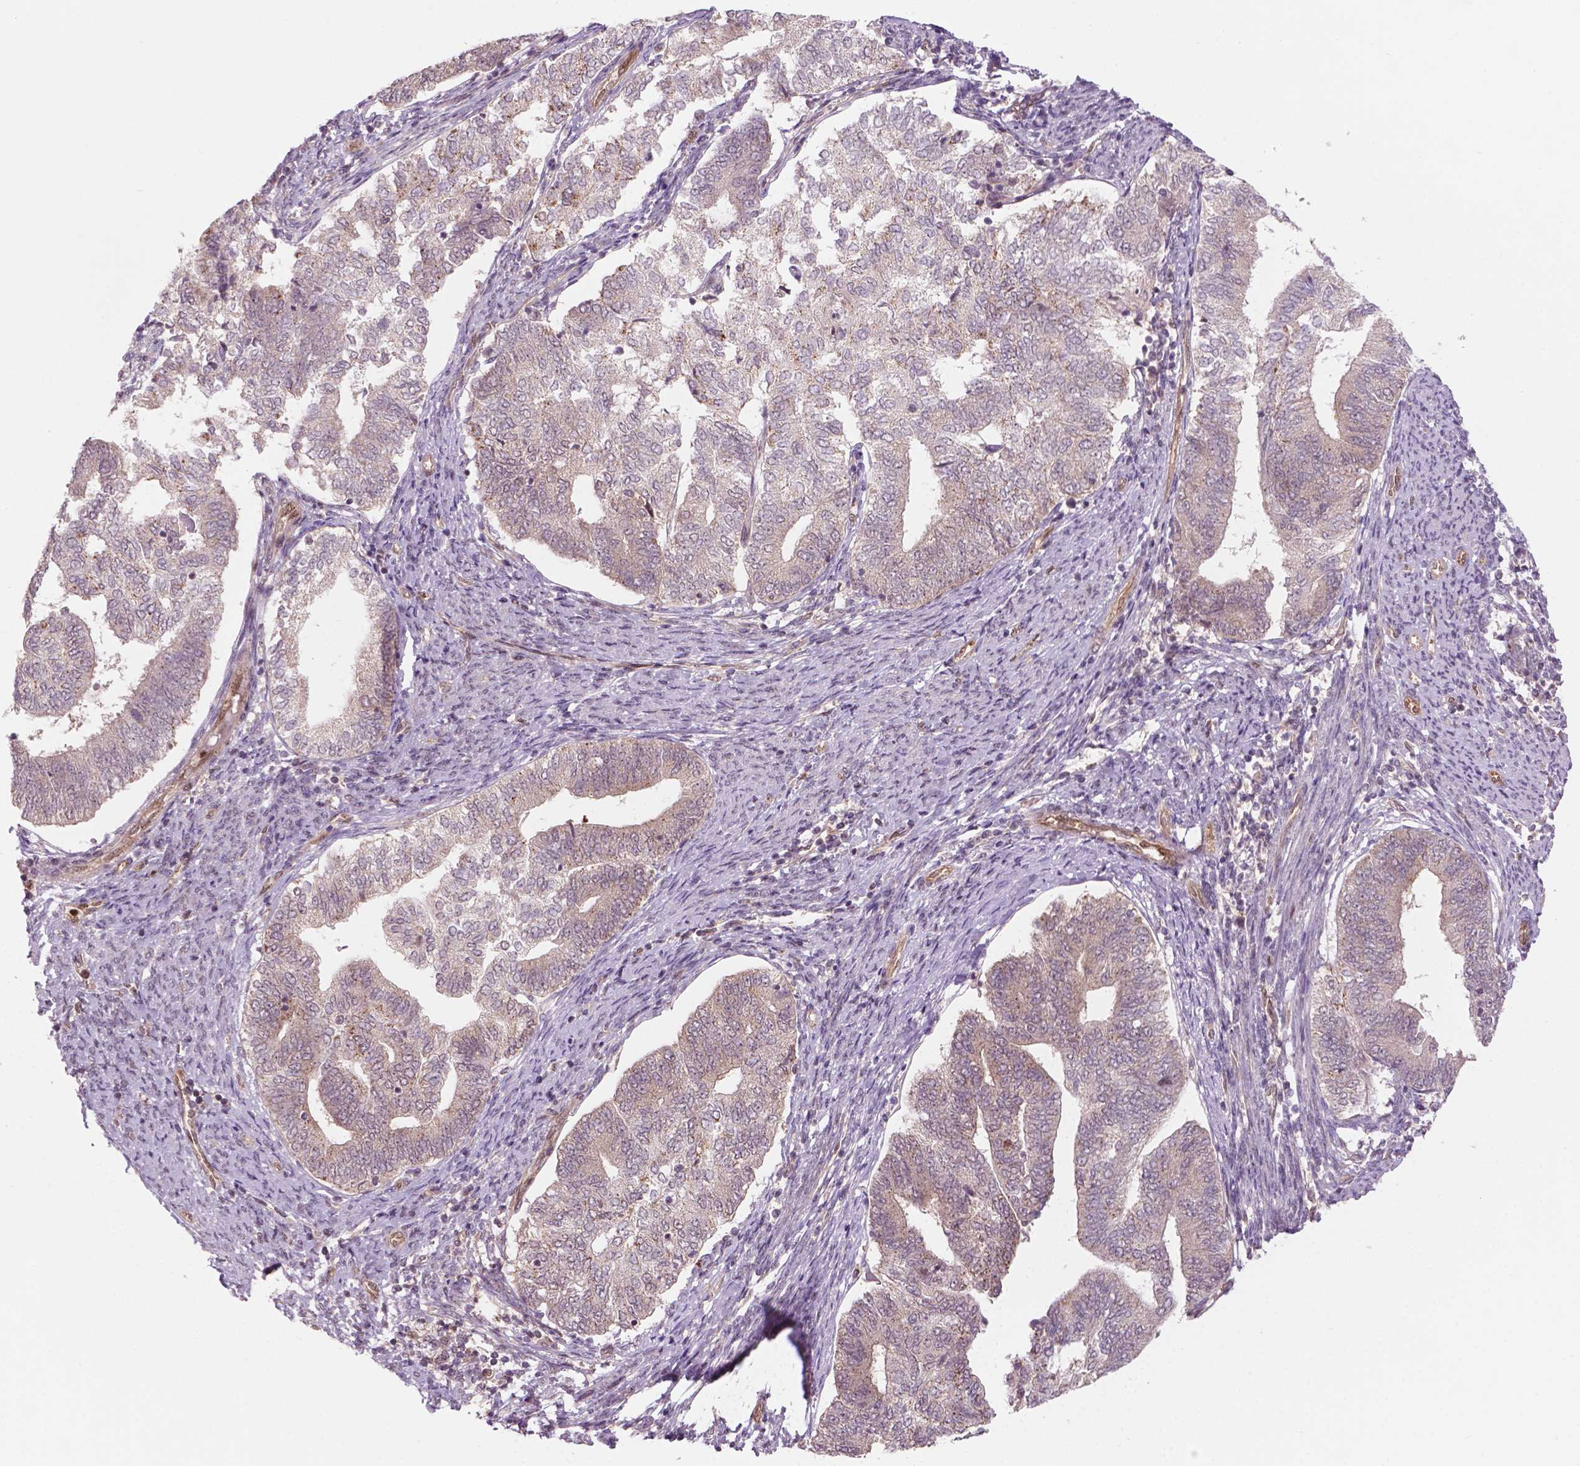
{"staining": {"intensity": "negative", "quantity": "none", "location": "none"}, "tissue": "endometrial cancer", "cell_type": "Tumor cells", "image_type": "cancer", "snomed": [{"axis": "morphology", "description": "Adenocarcinoma, NOS"}, {"axis": "topography", "description": "Endometrium"}], "caption": "Protein analysis of endometrial cancer reveals no significant positivity in tumor cells.", "gene": "NFAT5", "patient": {"sex": "female", "age": 65}}